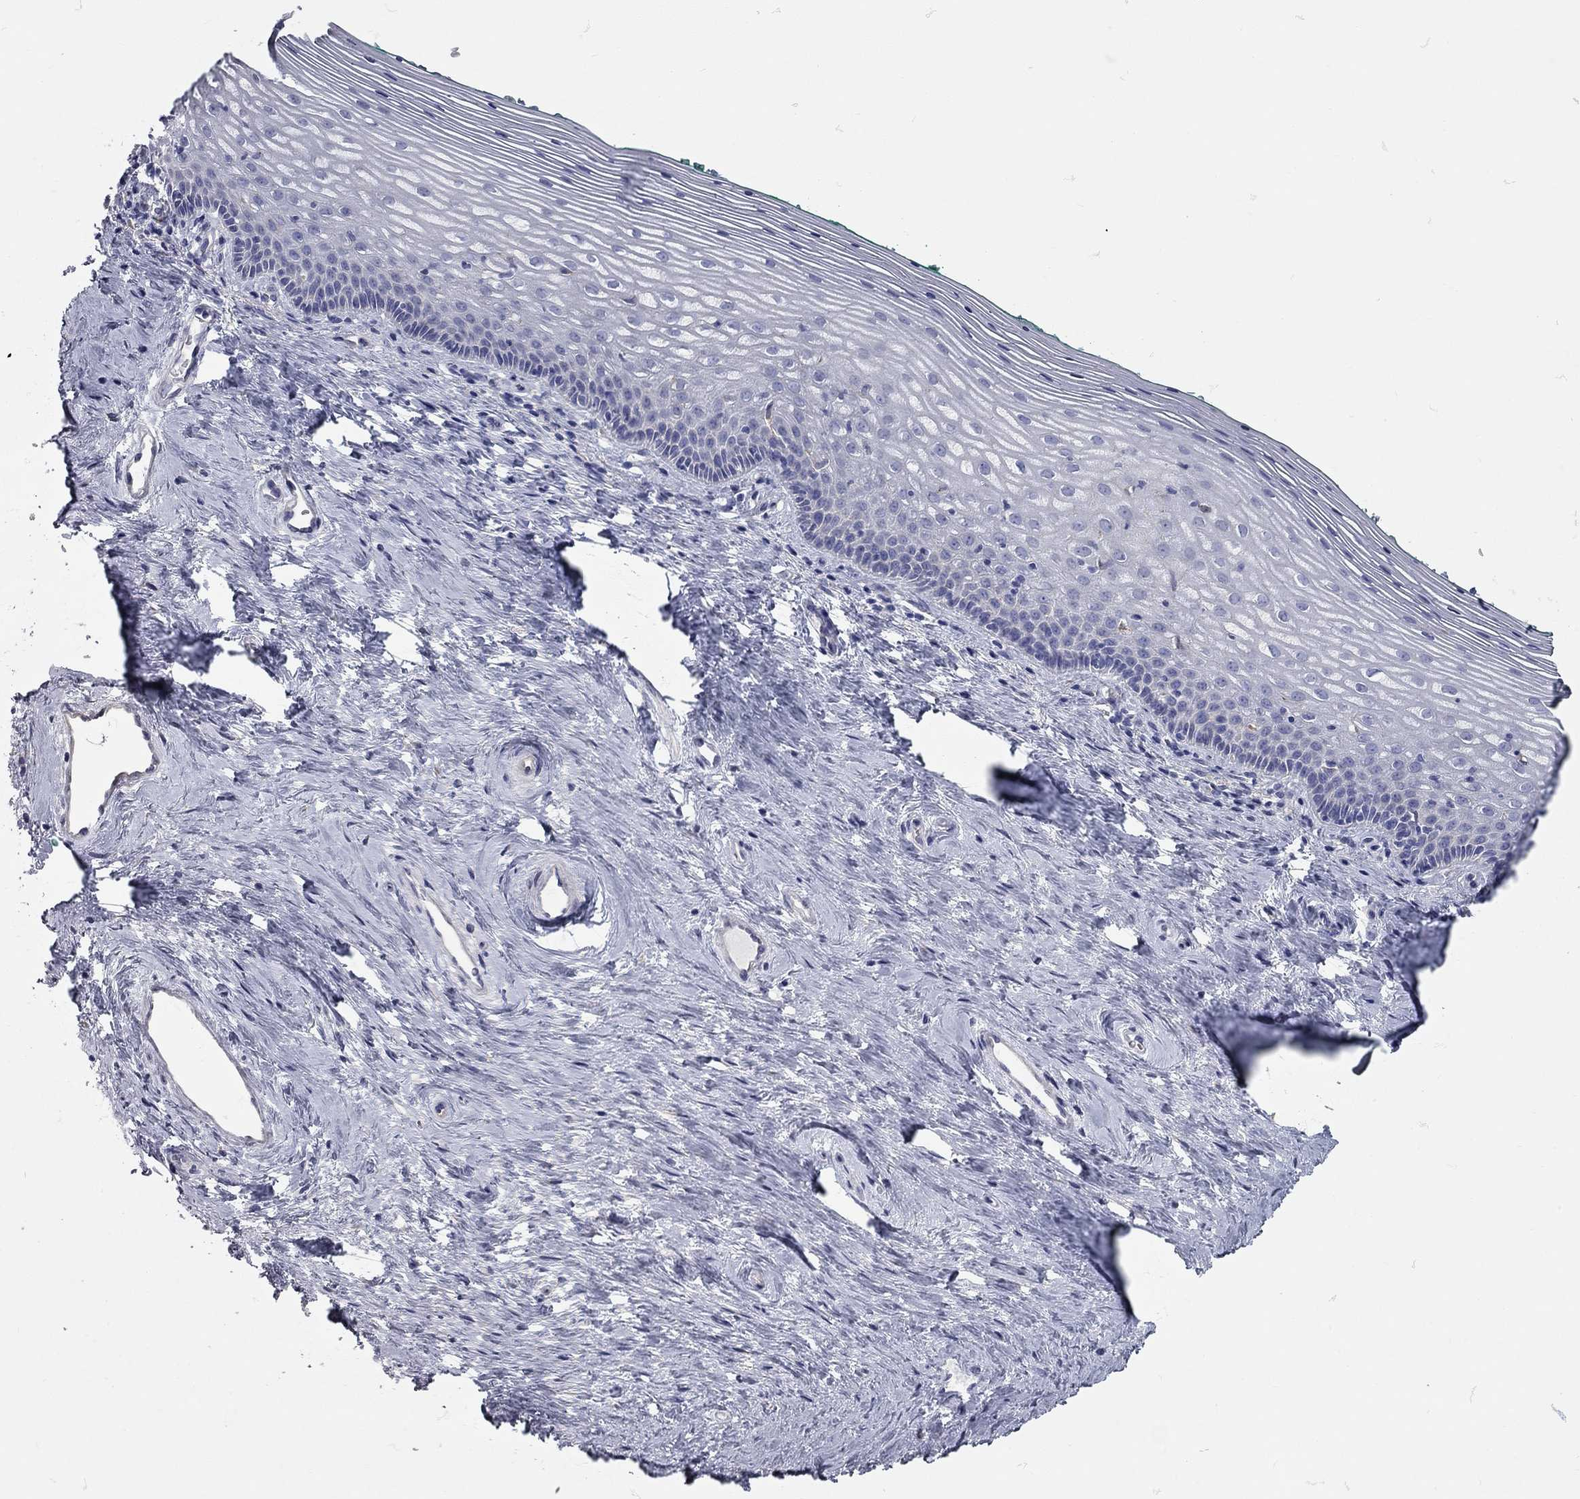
{"staining": {"intensity": "negative", "quantity": "none", "location": "none"}, "tissue": "vagina", "cell_type": "Squamous epithelial cells", "image_type": "normal", "snomed": [{"axis": "morphology", "description": "Normal tissue, NOS"}, {"axis": "topography", "description": "Vagina"}], "caption": "Immunohistochemistry (IHC) photomicrograph of normal human vagina stained for a protein (brown), which exhibits no staining in squamous epithelial cells.", "gene": "XAGE2", "patient": {"sex": "female", "age": 45}}